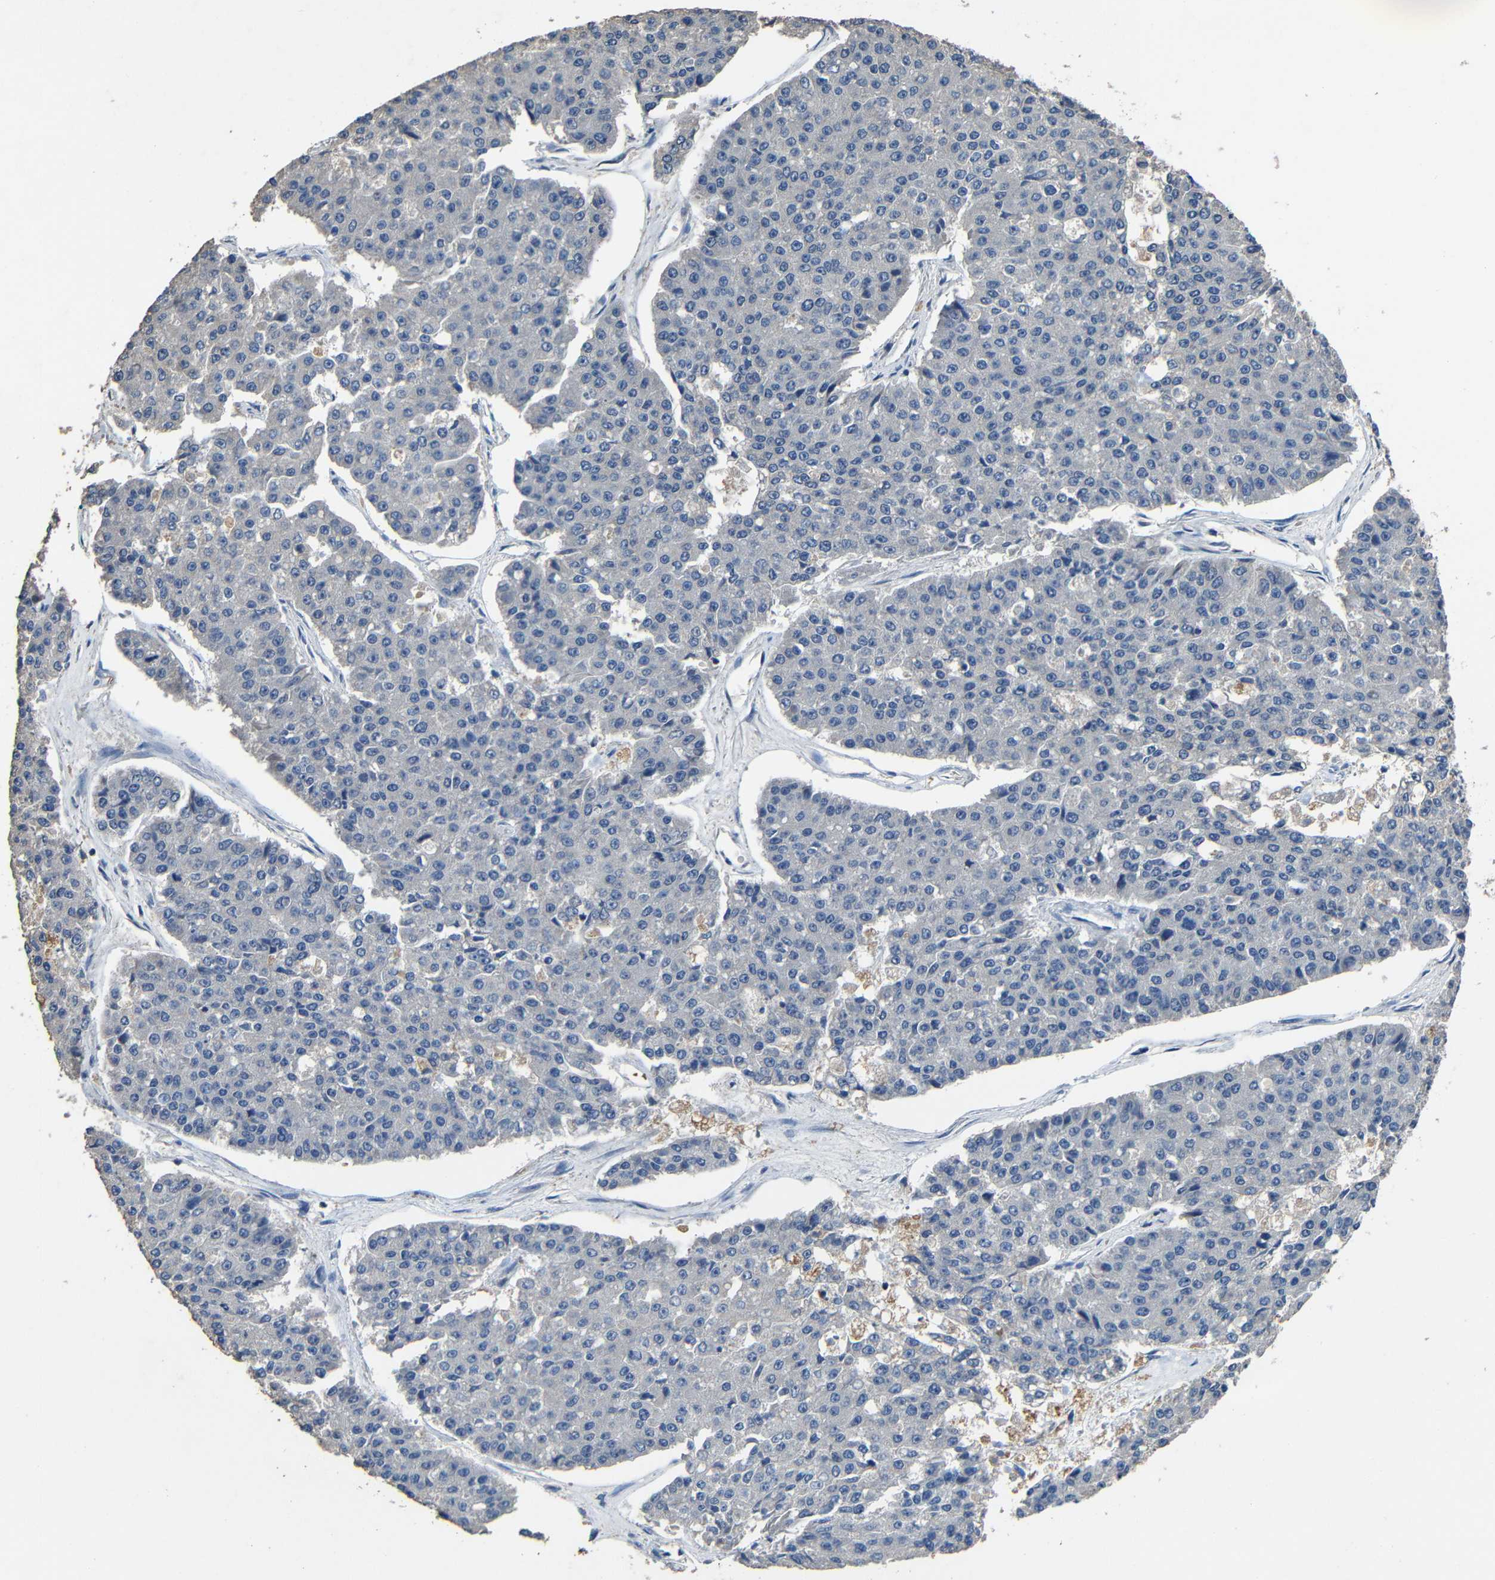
{"staining": {"intensity": "negative", "quantity": "none", "location": "none"}, "tissue": "pancreatic cancer", "cell_type": "Tumor cells", "image_type": "cancer", "snomed": [{"axis": "morphology", "description": "Adenocarcinoma, NOS"}, {"axis": "topography", "description": "Pancreas"}], "caption": "The image displays no significant positivity in tumor cells of pancreatic cancer (adenocarcinoma).", "gene": "C6orf89", "patient": {"sex": "male", "age": 50}}